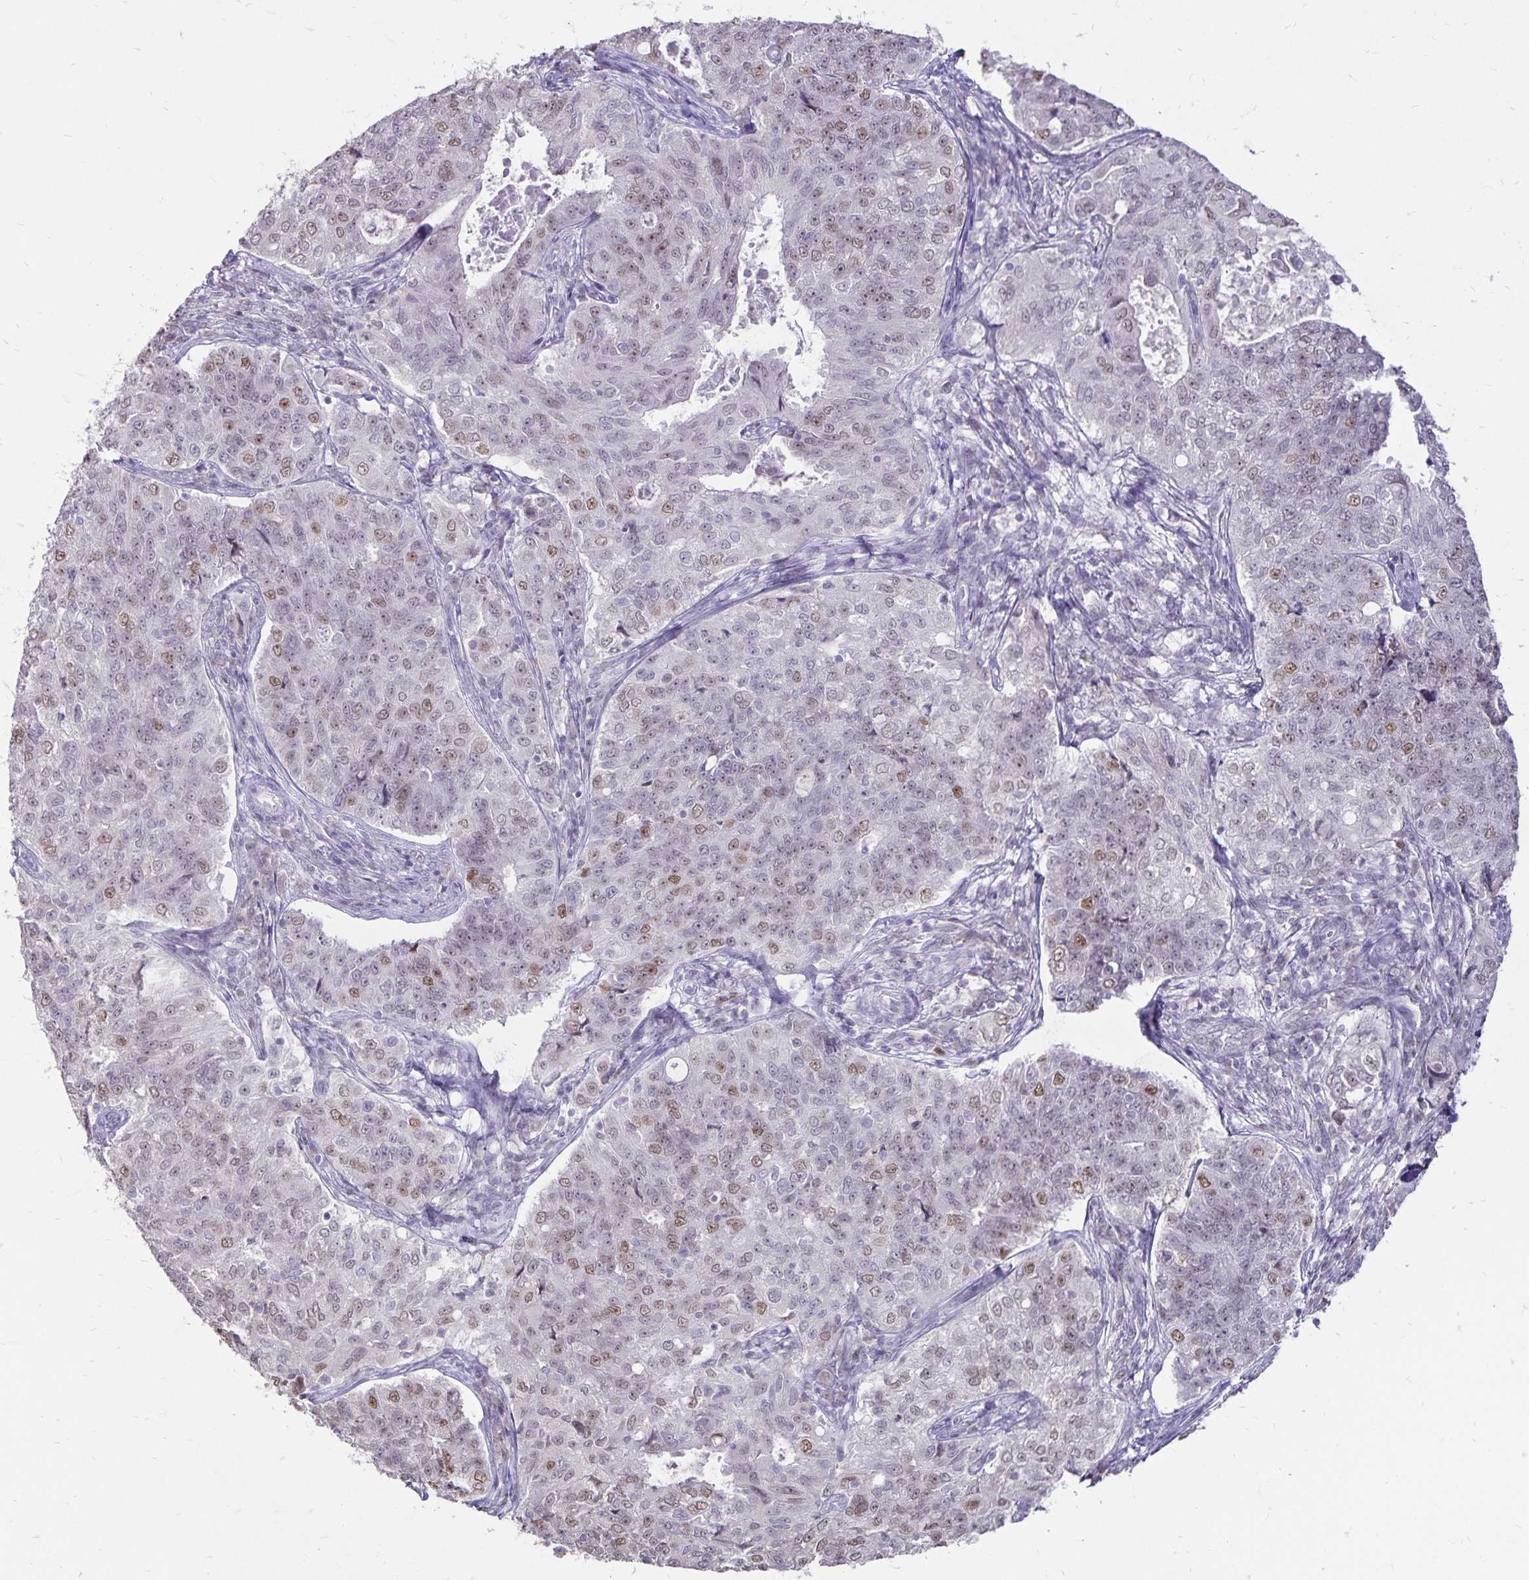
{"staining": {"intensity": "moderate", "quantity": "<25%", "location": "nuclear"}, "tissue": "endometrial cancer", "cell_type": "Tumor cells", "image_type": "cancer", "snomed": [{"axis": "morphology", "description": "Adenocarcinoma, NOS"}, {"axis": "topography", "description": "Endometrium"}], "caption": "Endometrial adenocarcinoma stained with a brown dye demonstrates moderate nuclear positive positivity in approximately <25% of tumor cells.", "gene": "POLB", "patient": {"sex": "female", "age": 43}}